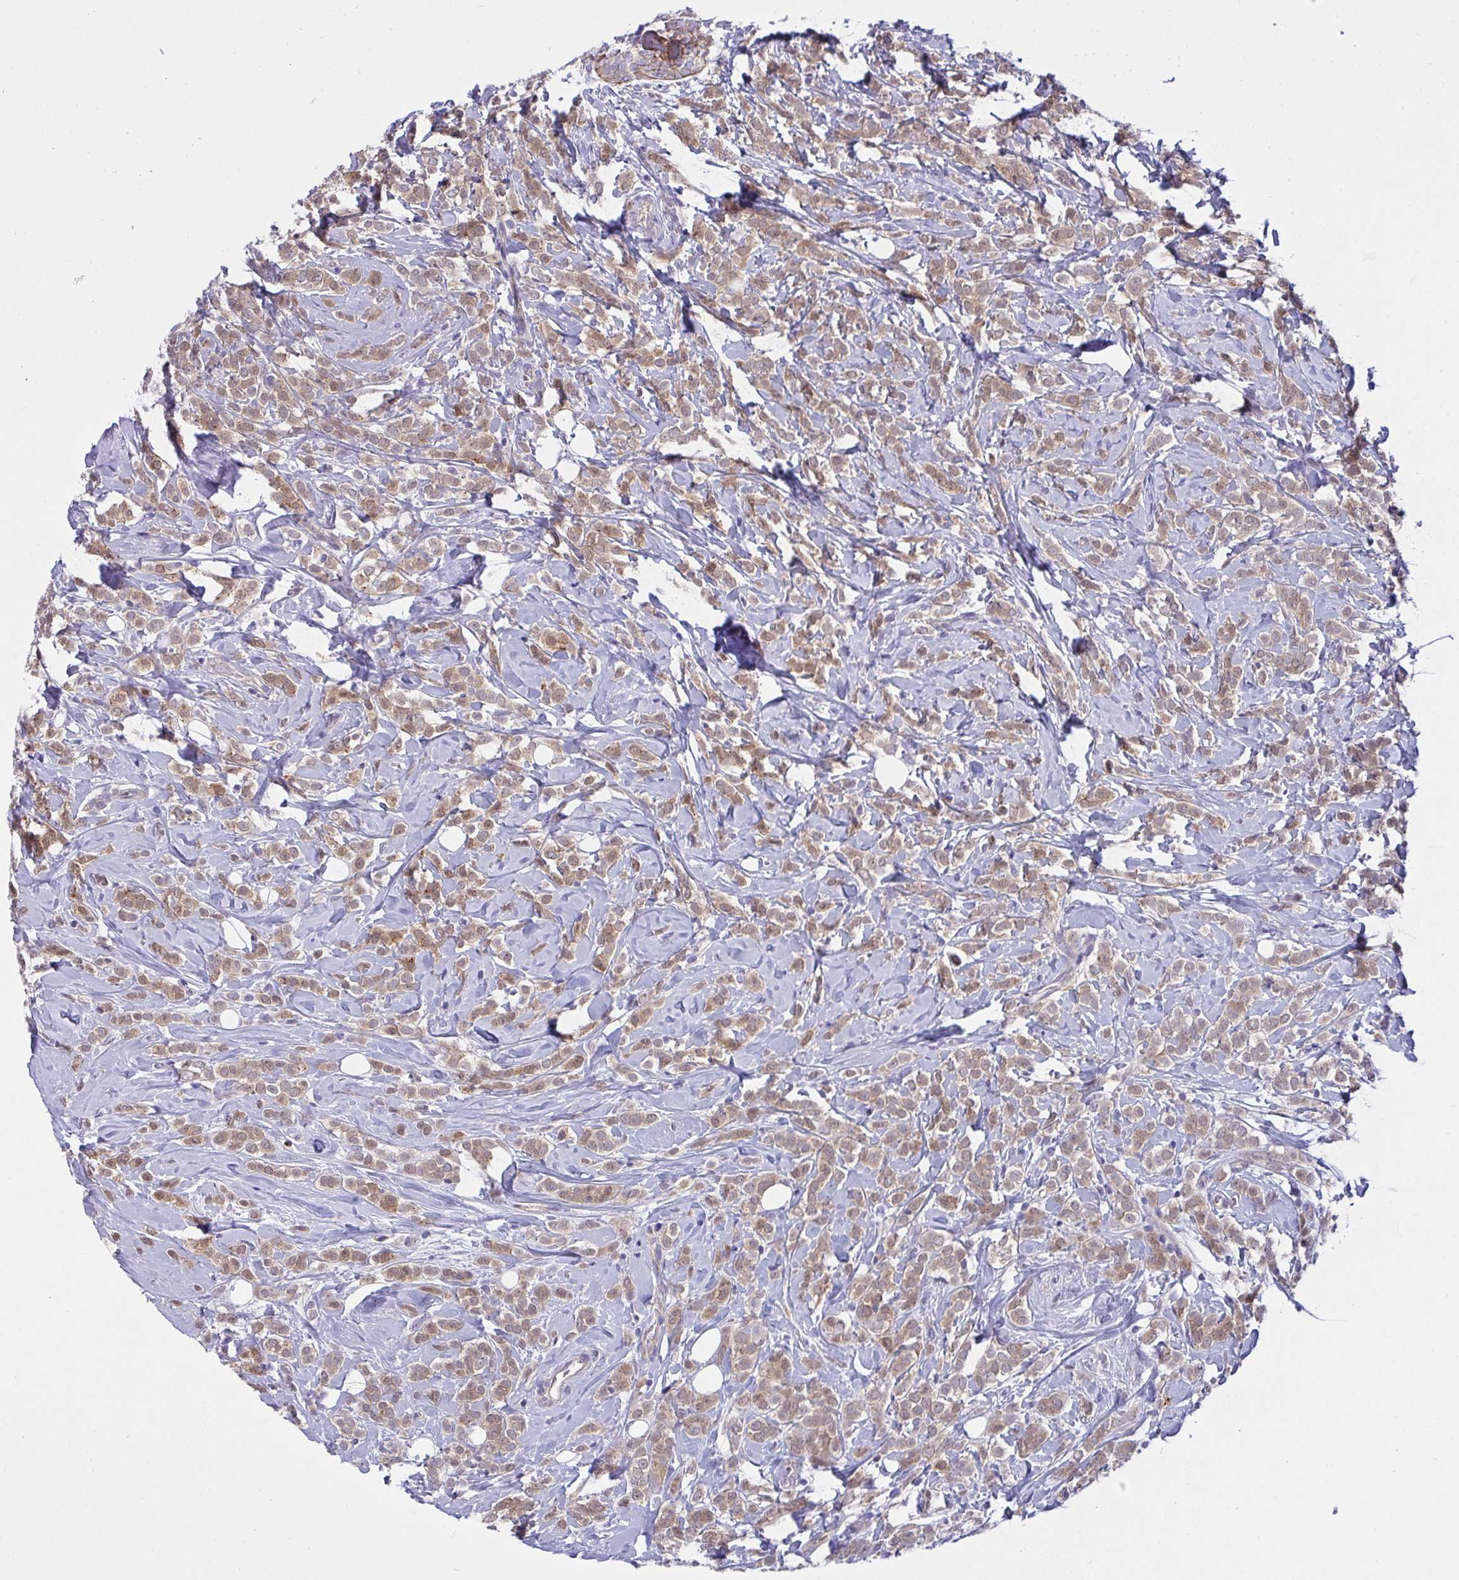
{"staining": {"intensity": "moderate", "quantity": ">75%", "location": "cytoplasmic/membranous,nuclear"}, "tissue": "breast cancer", "cell_type": "Tumor cells", "image_type": "cancer", "snomed": [{"axis": "morphology", "description": "Lobular carcinoma"}, {"axis": "topography", "description": "Breast"}], "caption": "Immunohistochemical staining of human breast lobular carcinoma demonstrates moderate cytoplasmic/membranous and nuclear protein expression in about >75% of tumor cells.", "gene": "HOXD12", "patient": {"sex": "female", "age": 49}}